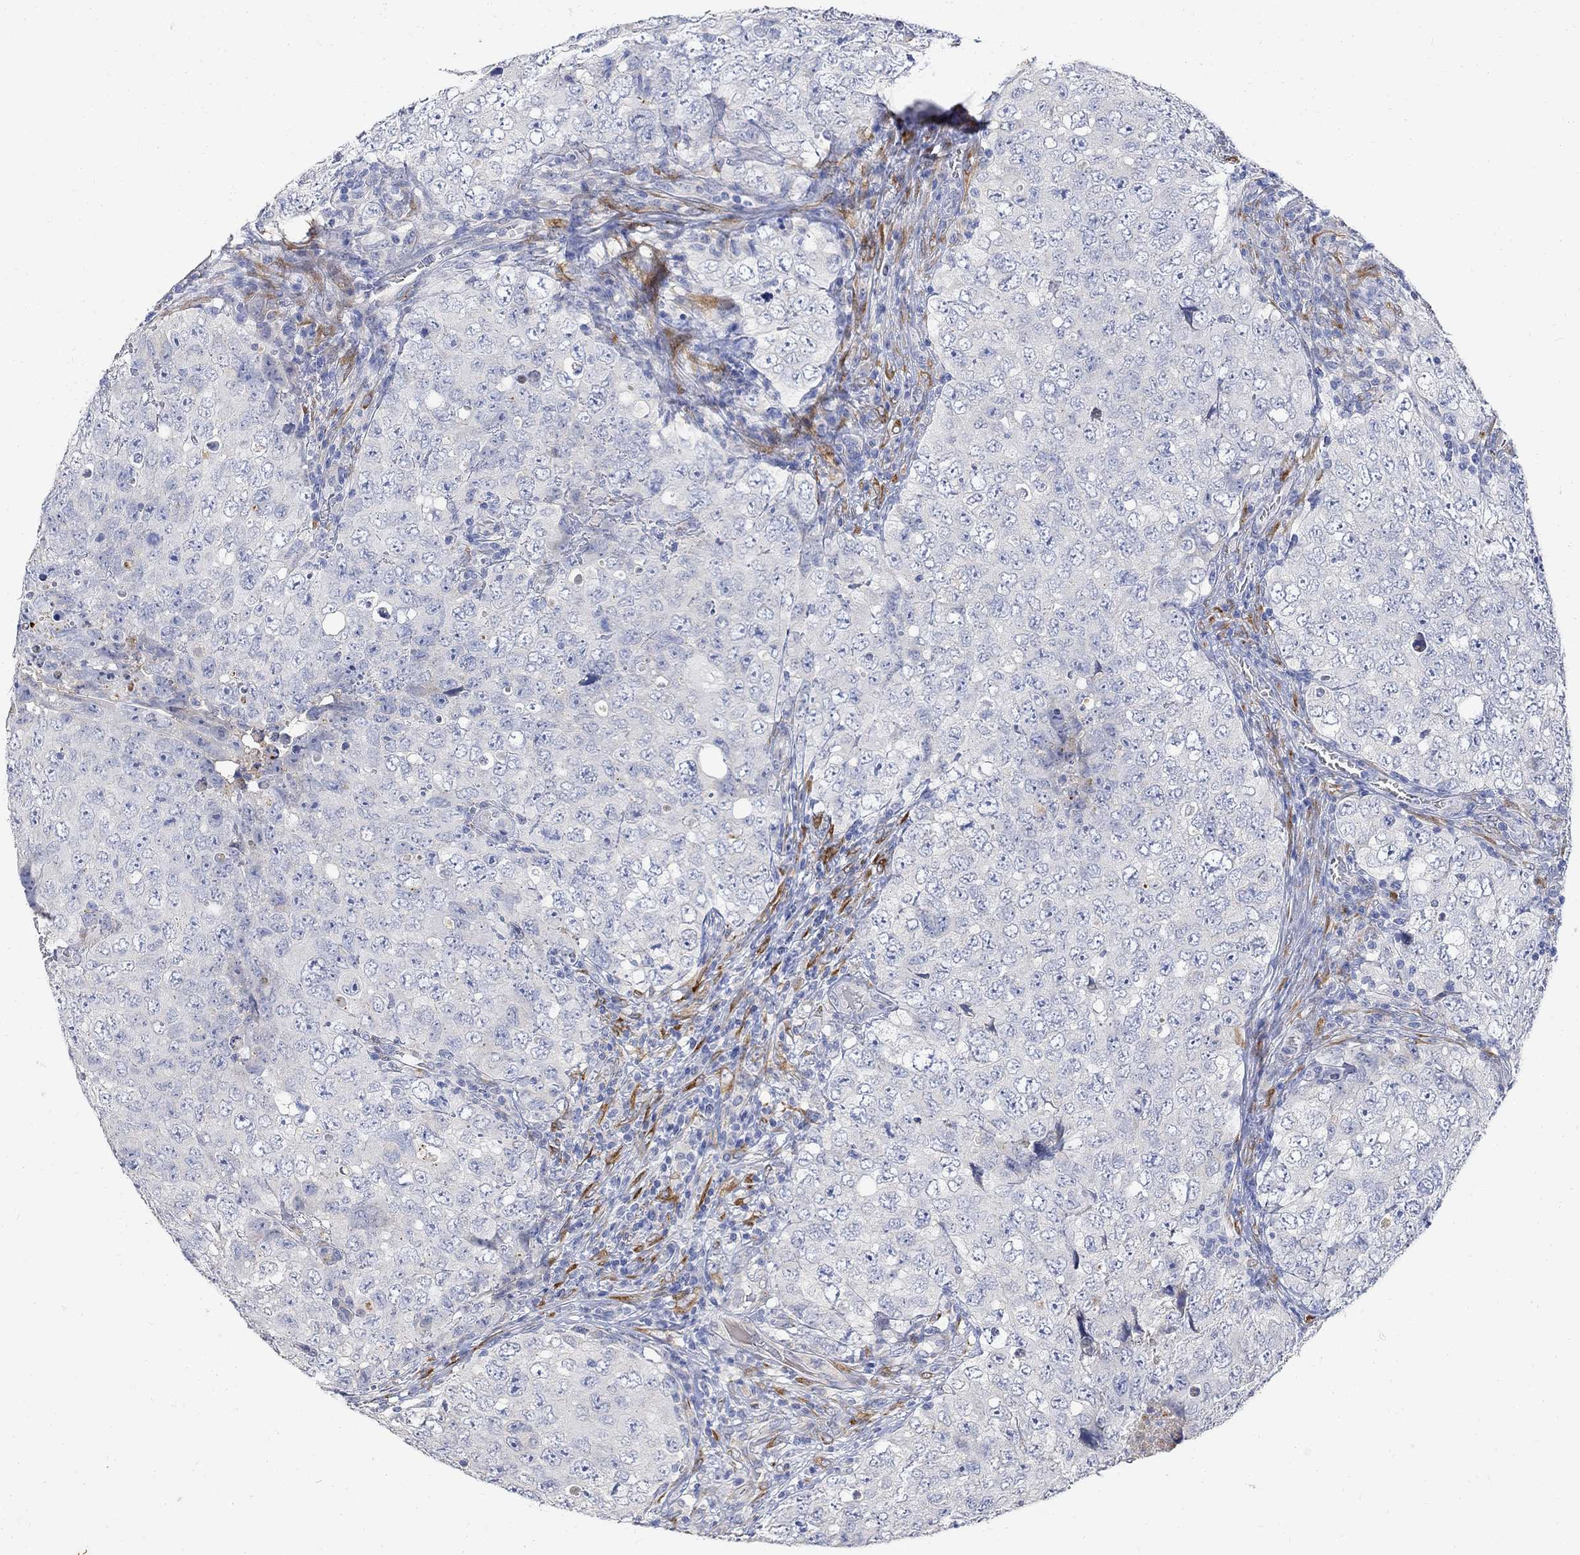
{"staining": {"intensity": "negative", "quantity": "none", "location": "none"}, "tissue": "testis cancer", "cell_type": "Tumor cells", "image_type": "cancer", "snomed": [{"axis": "morphology", "description": "Seminoma, NOS"}, {"axis": "topography", "description": "Testis"}], "caption": "Tumor cells show no significant staining in testis cancer (seminoma).", "gene": "FNDC5", "patient": {"sex": "male", "age": 34}}